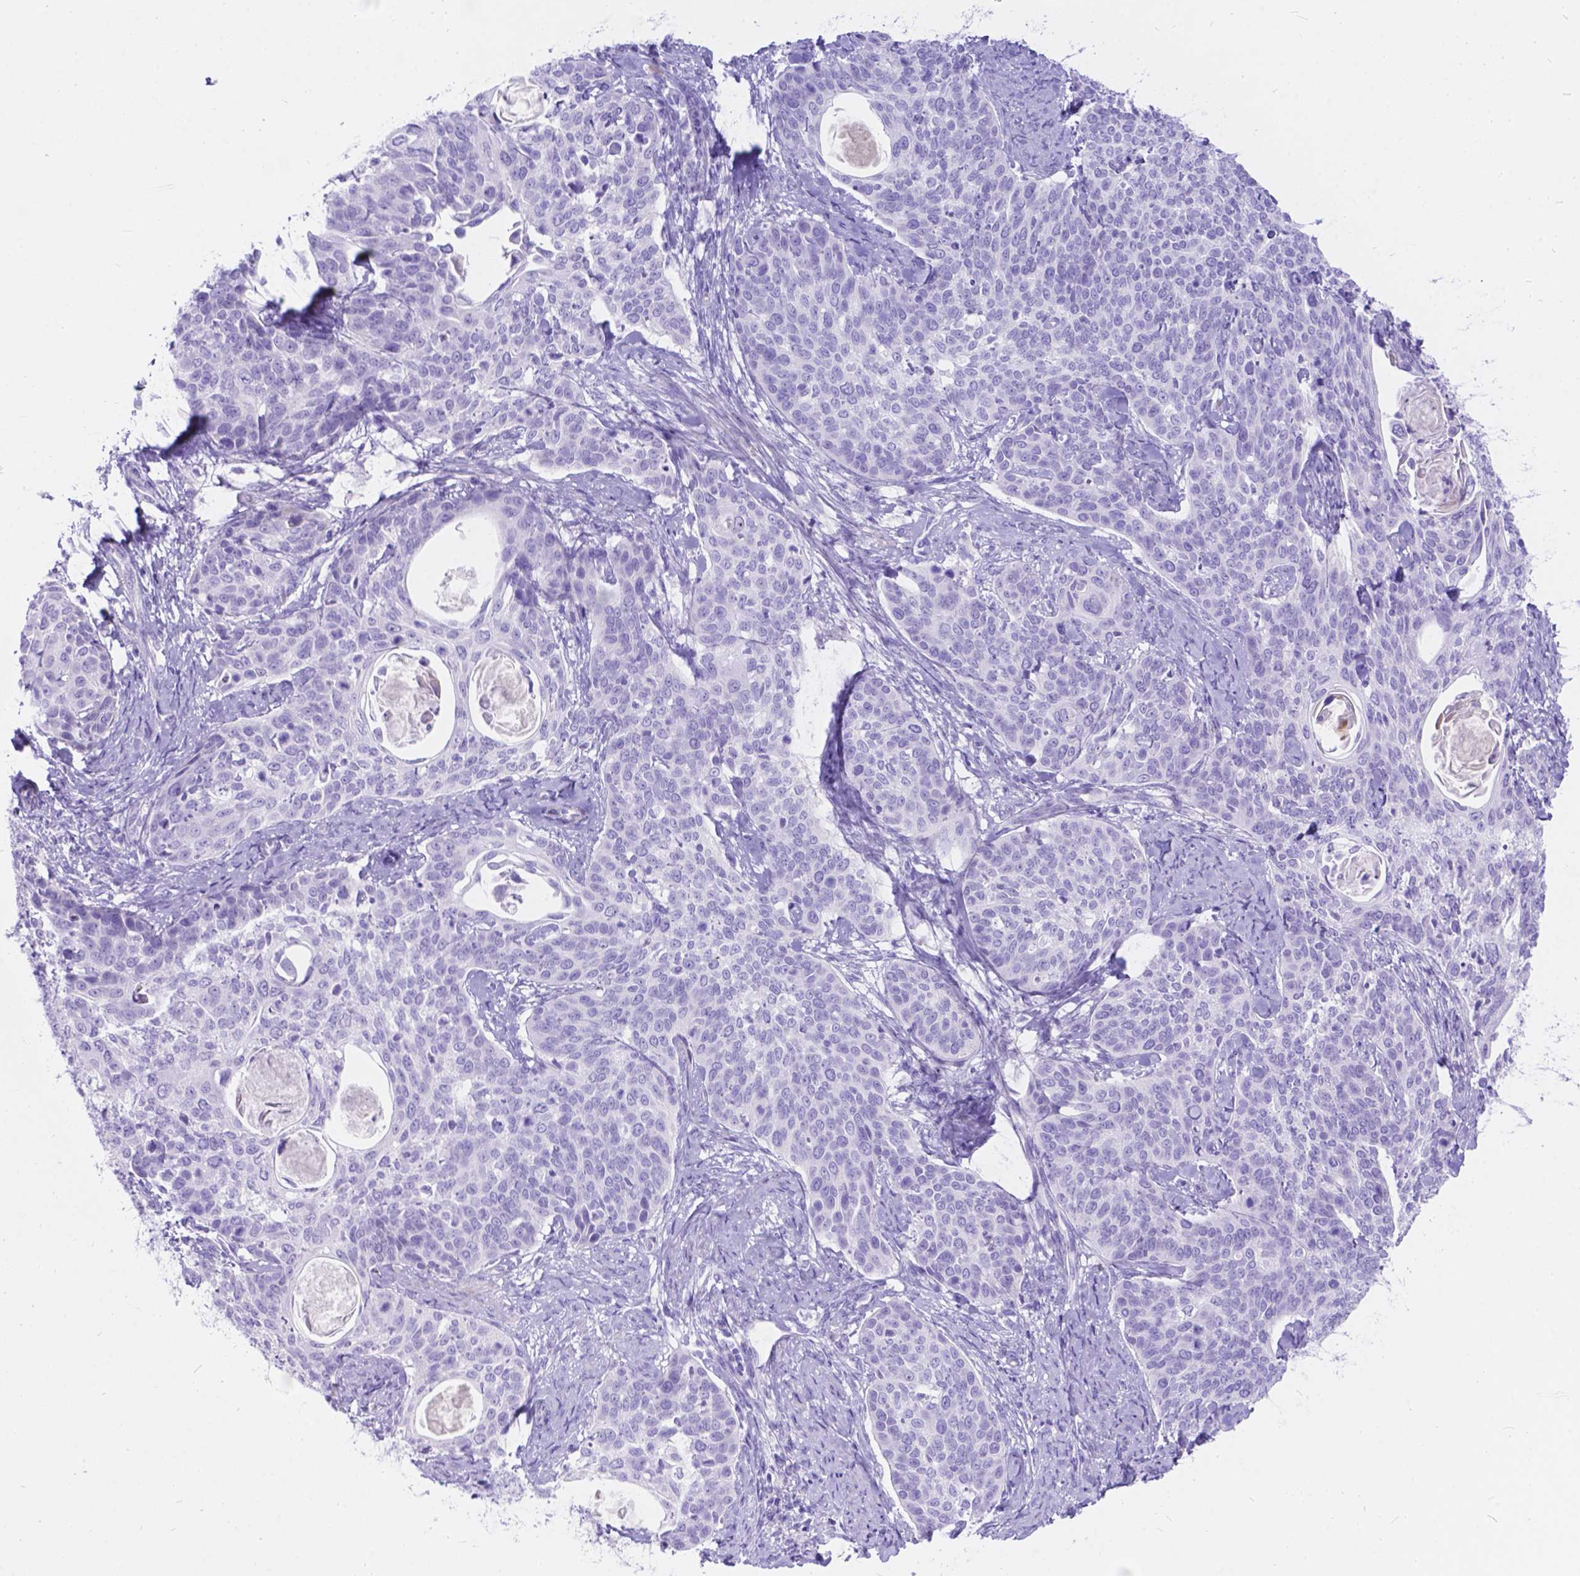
{"staining": {"intensity": "negative", "quantity": "none", "location": "none"}, "tissue": "cervical cancer", "cell_type": "Tumor cells", "image_type": "cancer", "snomed": [{"axis": "morphology", "description": "Squamous cell carcinoma, NOS"}, {"axis": "topography", "description": "Cervix"}], "caption": "Image shows no protein positivity in tumor cells of squamous cell carcinoma (cervical) tissue. Nuclei are stained in blue.", "gene": "KLHL10", "patient": {"sex": "female", "age": 69}}